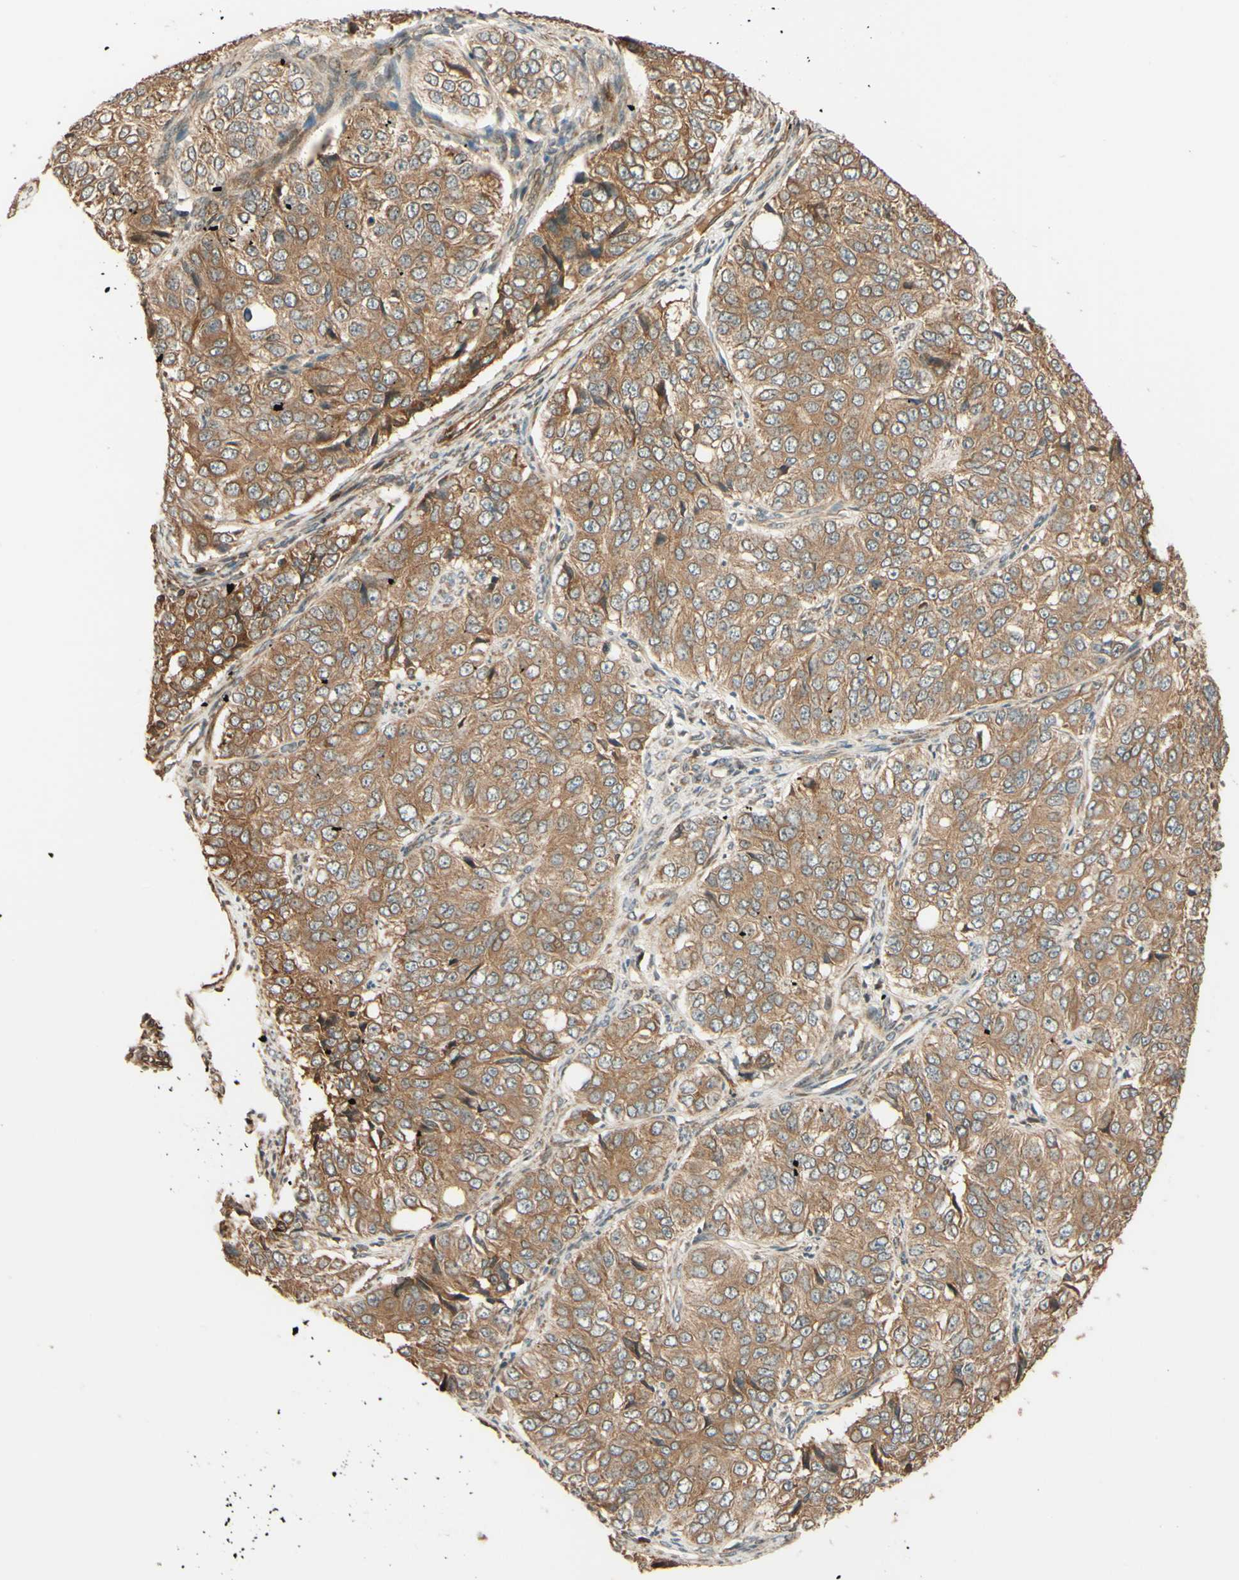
{"staining": {"intensity": "moderate", "quantity": ">75%", "location": "cytoplasmic/membranous"}, "tissue": "ovarian cancer", "cell_type": "Tumor cells", "image_type": "cancer", "snomed": [{"axis": "morphology", "description": "Carcinoma, endometroid"}, {"axis": "topography", "description": "Ovary"}], "caption": "This is a photomicrograph of immunohistochemistry staining of endometroid carcinoma (ovarian), which shows moderate expression in the cytoplasmic/membranous of tumor cells.", "gene": "RNF19A", "patient": {"sex": "female", "age": 51}}